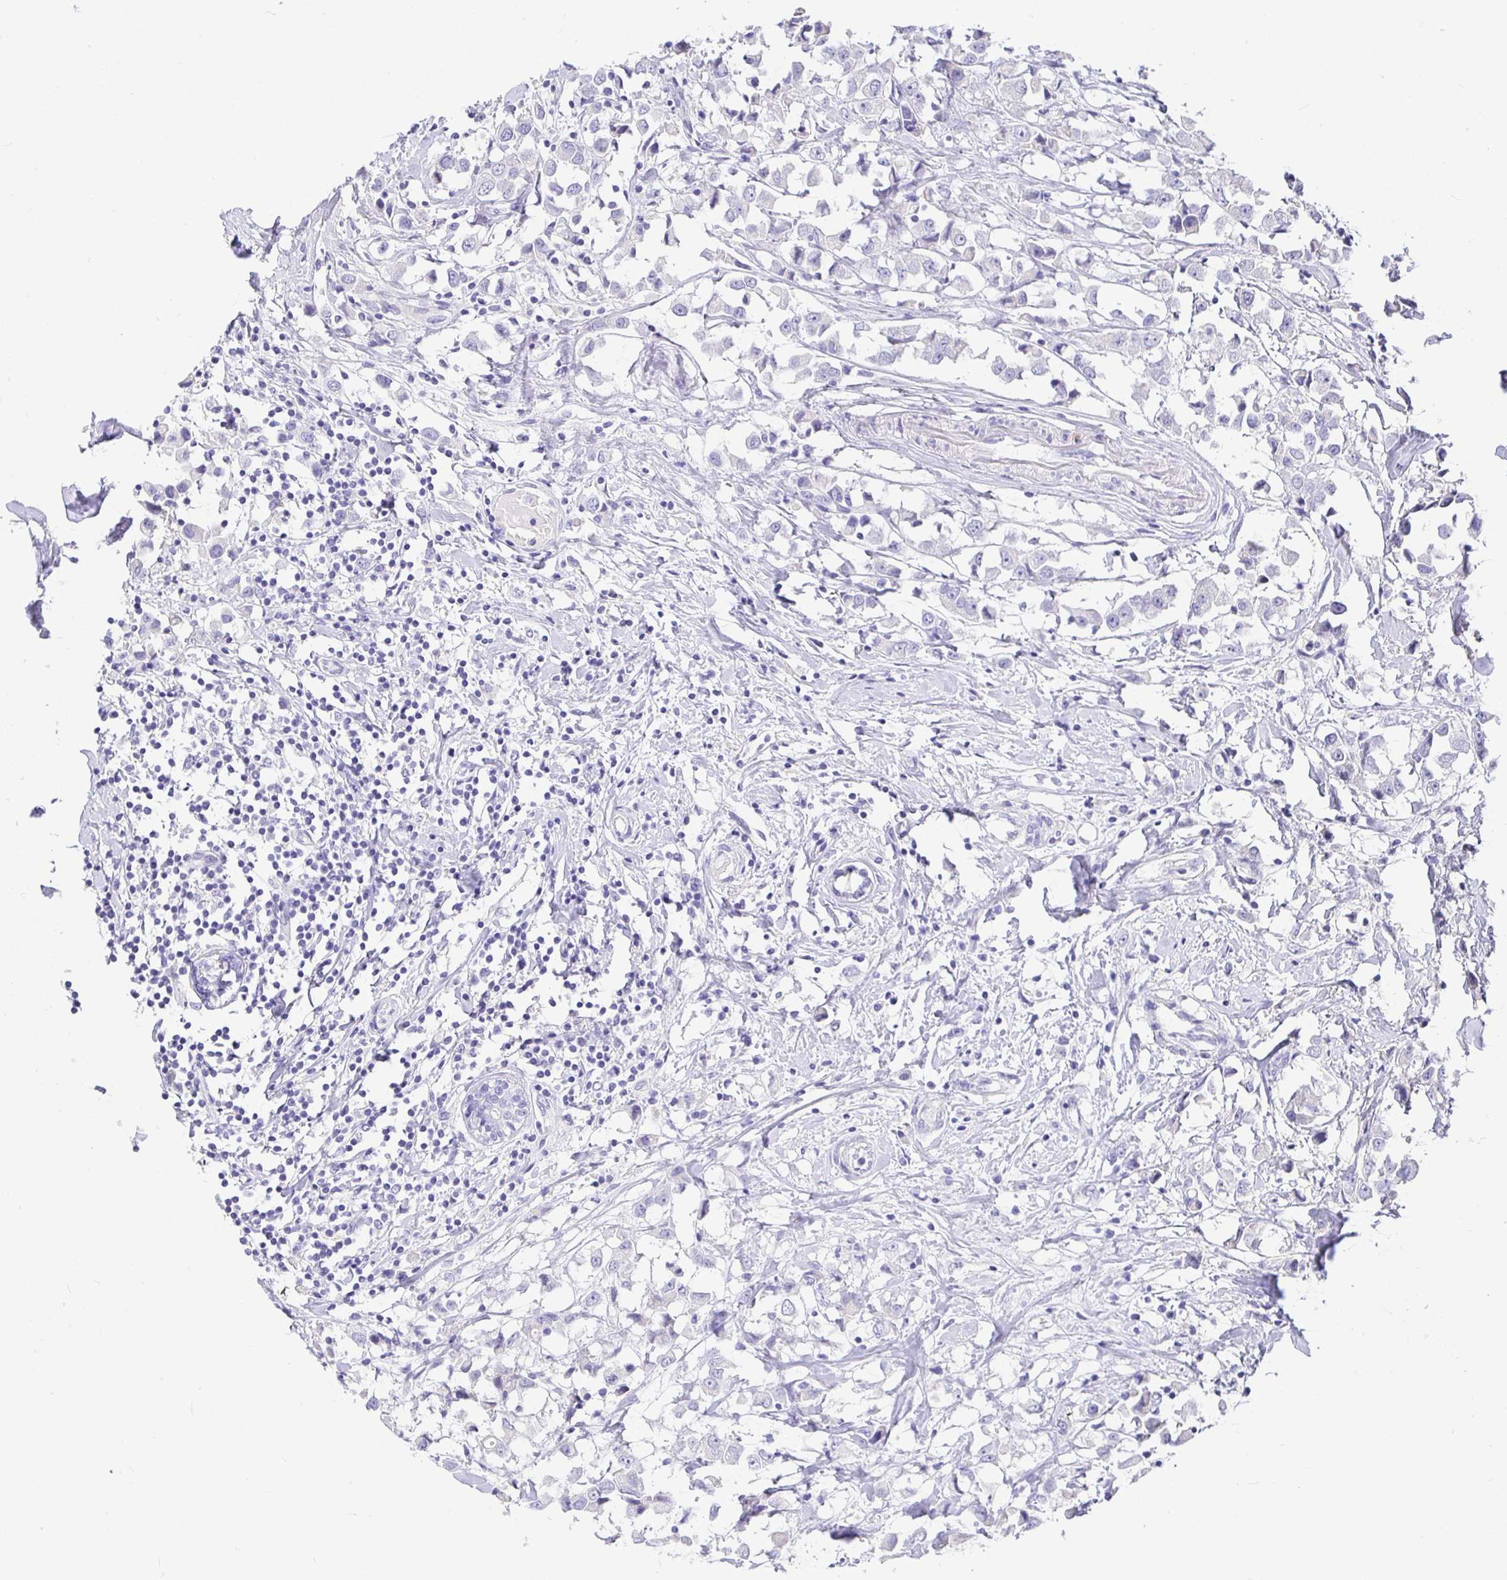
{"staining": {"intensity": "negative", "quantity": "none", "location": "none"}, "tissue": "breast cancer", "cell_type": "Tumor cells", "image_type": "cancer", "snomed": [{"axis": "morphology", "description": "Duct carcinoma"}, {"axis": "topography", "description": "Breast"}], "caption": "Immunohistochemistry (IHC) image of human invasive ductal carcinoma (breast) stained for a protein (brown), which exhibits no positivity in tumor cells.", "gene": "TPTE", "patient": {"sex": "female", "age": 61}}